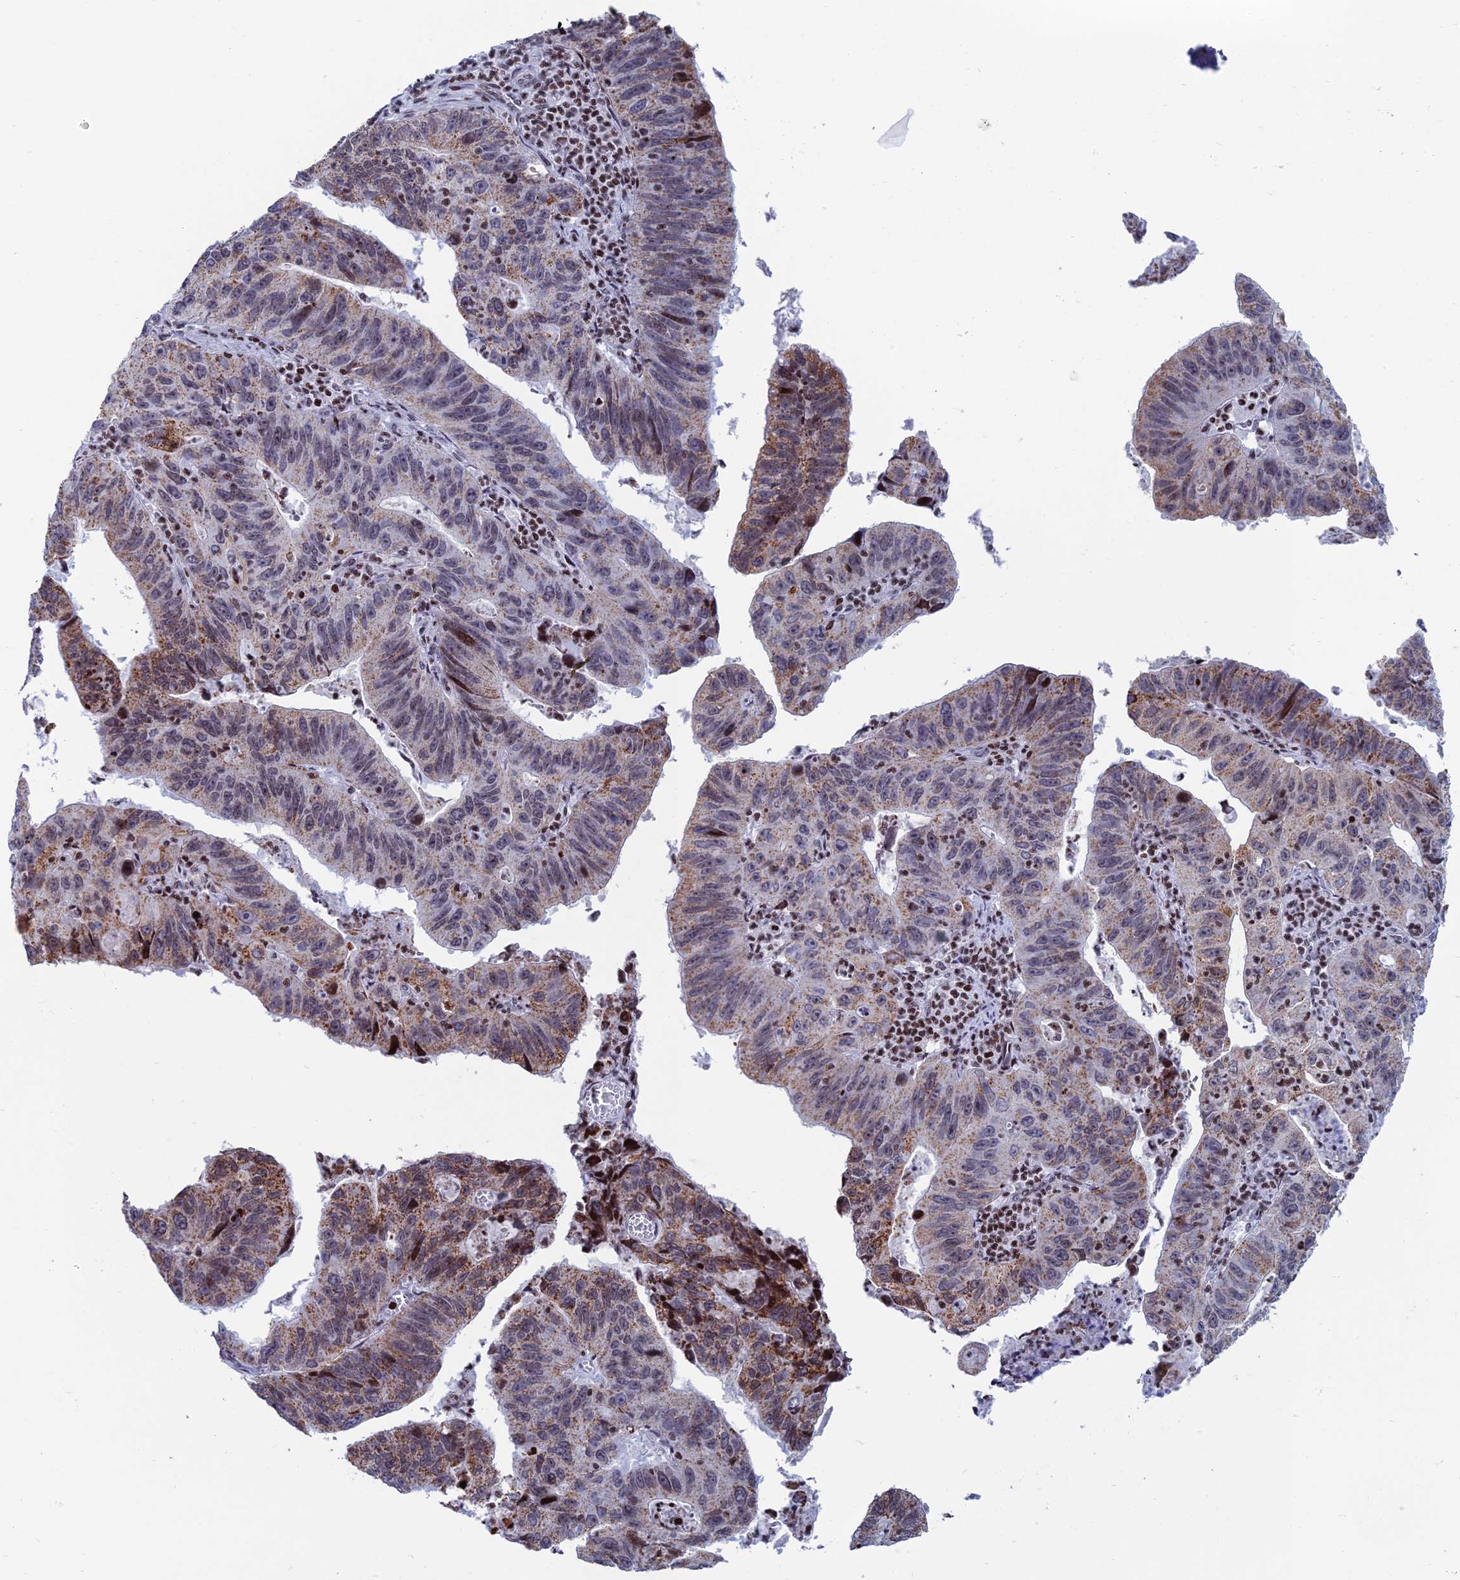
{"staining": {"intensity": "moderate", "quantity": "25%-75%", "location": "cytoplasmic/membranous"}, "tissue": "stomach cancer", "cell_type": "Tumor cells", "image_type": "cancer", "snomed": [{"axis": "morphology", "description": "Adenocarcinoma, NOS"}, {"axis": "topography", "description": "Stomach"}], "caption": "The immunohistochemical stain labels moderate cytoplasmic/membranous expression in tumor cells of stomach cancer tissue.", "gene": "AFF3", "patient": {"sex": "male", "age": 59}}